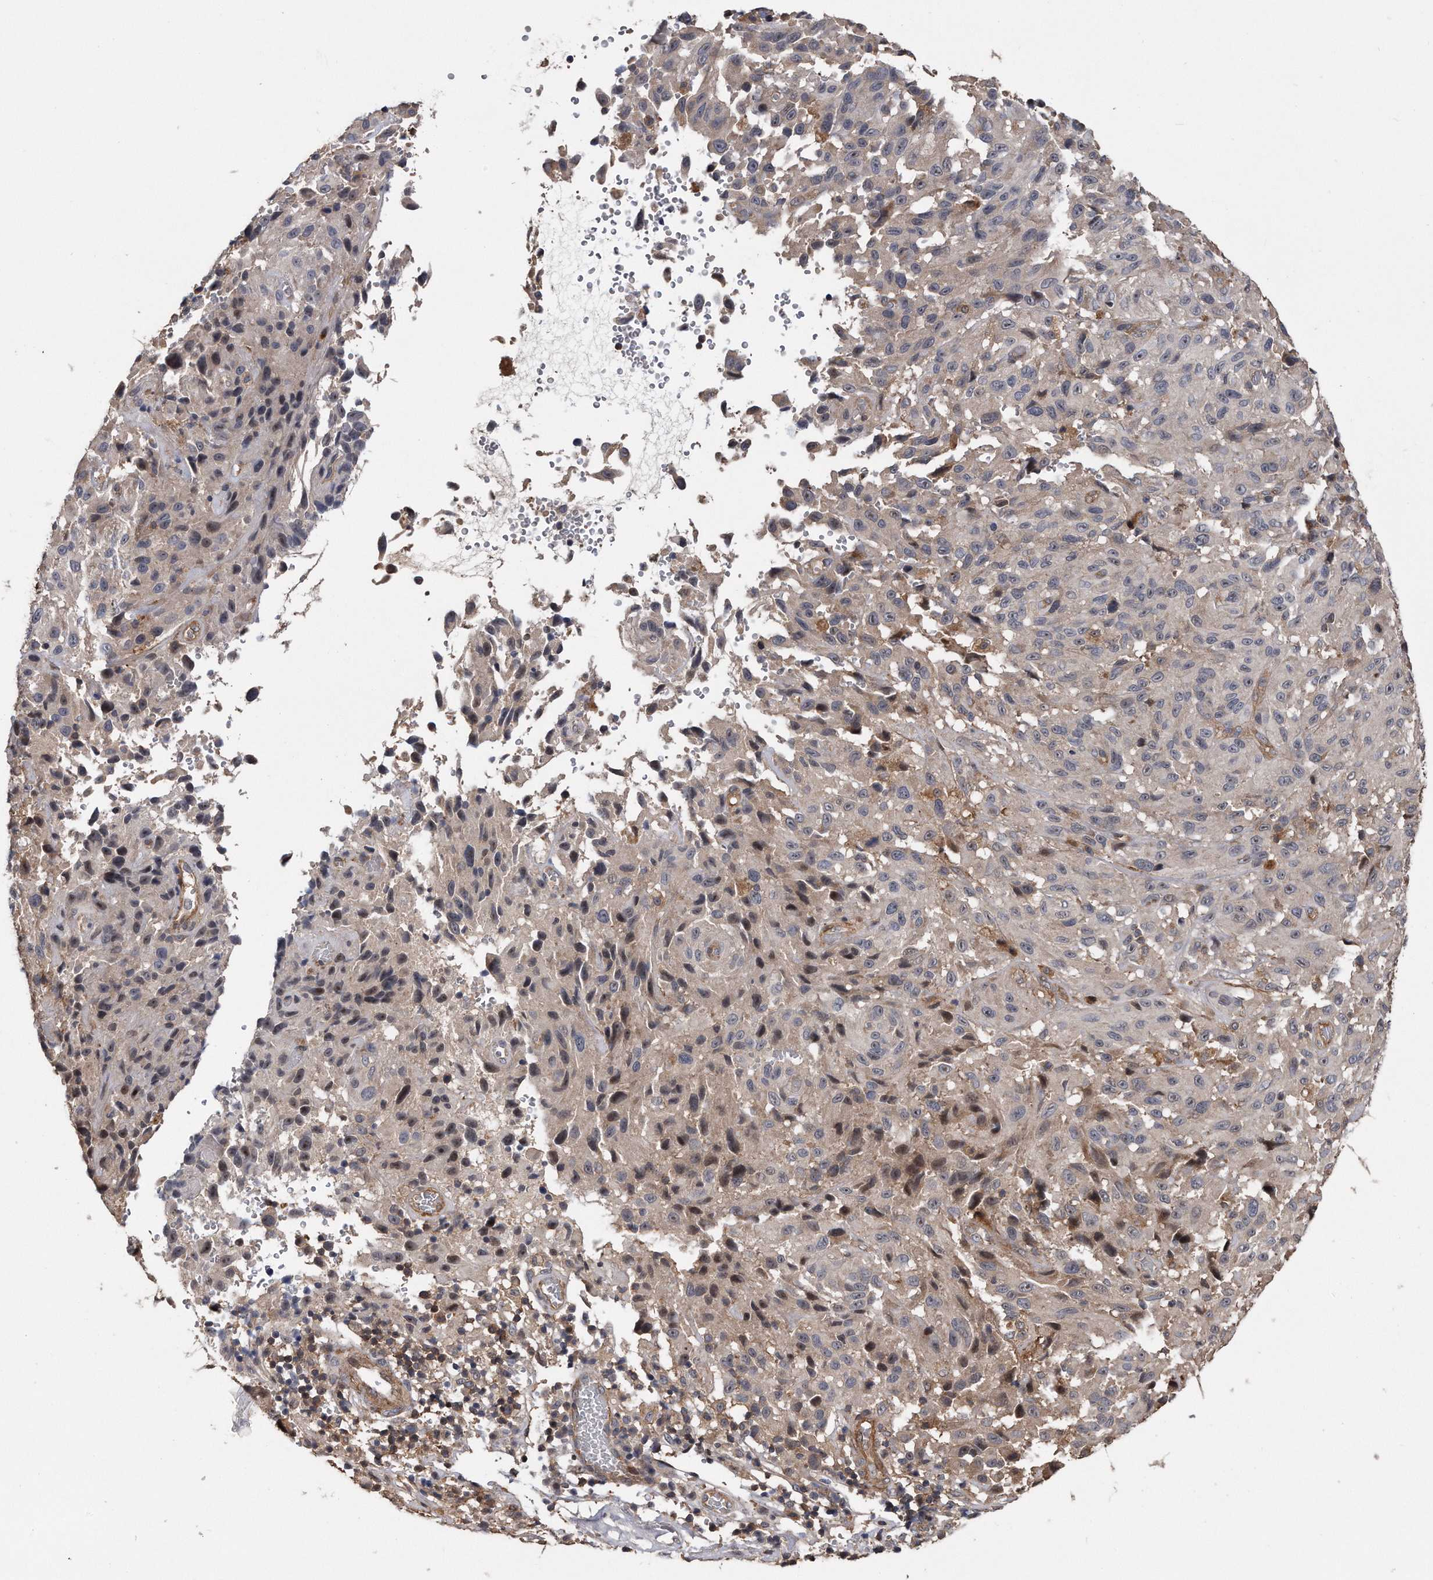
{"staining": {"intensity": "weak", "quantity": ">75%", "location": "cytoplasmic/membranous,nuclear"}, "tissue": "melanoma", "cell_type": "Tumor cells", "image_type": "cancer", "snomed": [{"axis": "morphology", "description": "Malignant melanoma, NOS"}, {"axis": "topography", "description": "Skin"}], "caption": "An immunohistochemistry (IHC) image of tumor tissue is shown. Protein staining in brown labels weak cytoplasmic/membranous and nuclear positivity in melanoma within tumor cells.", "gene": "KCND3", "patient": {"sex": "male", "age": 66}}